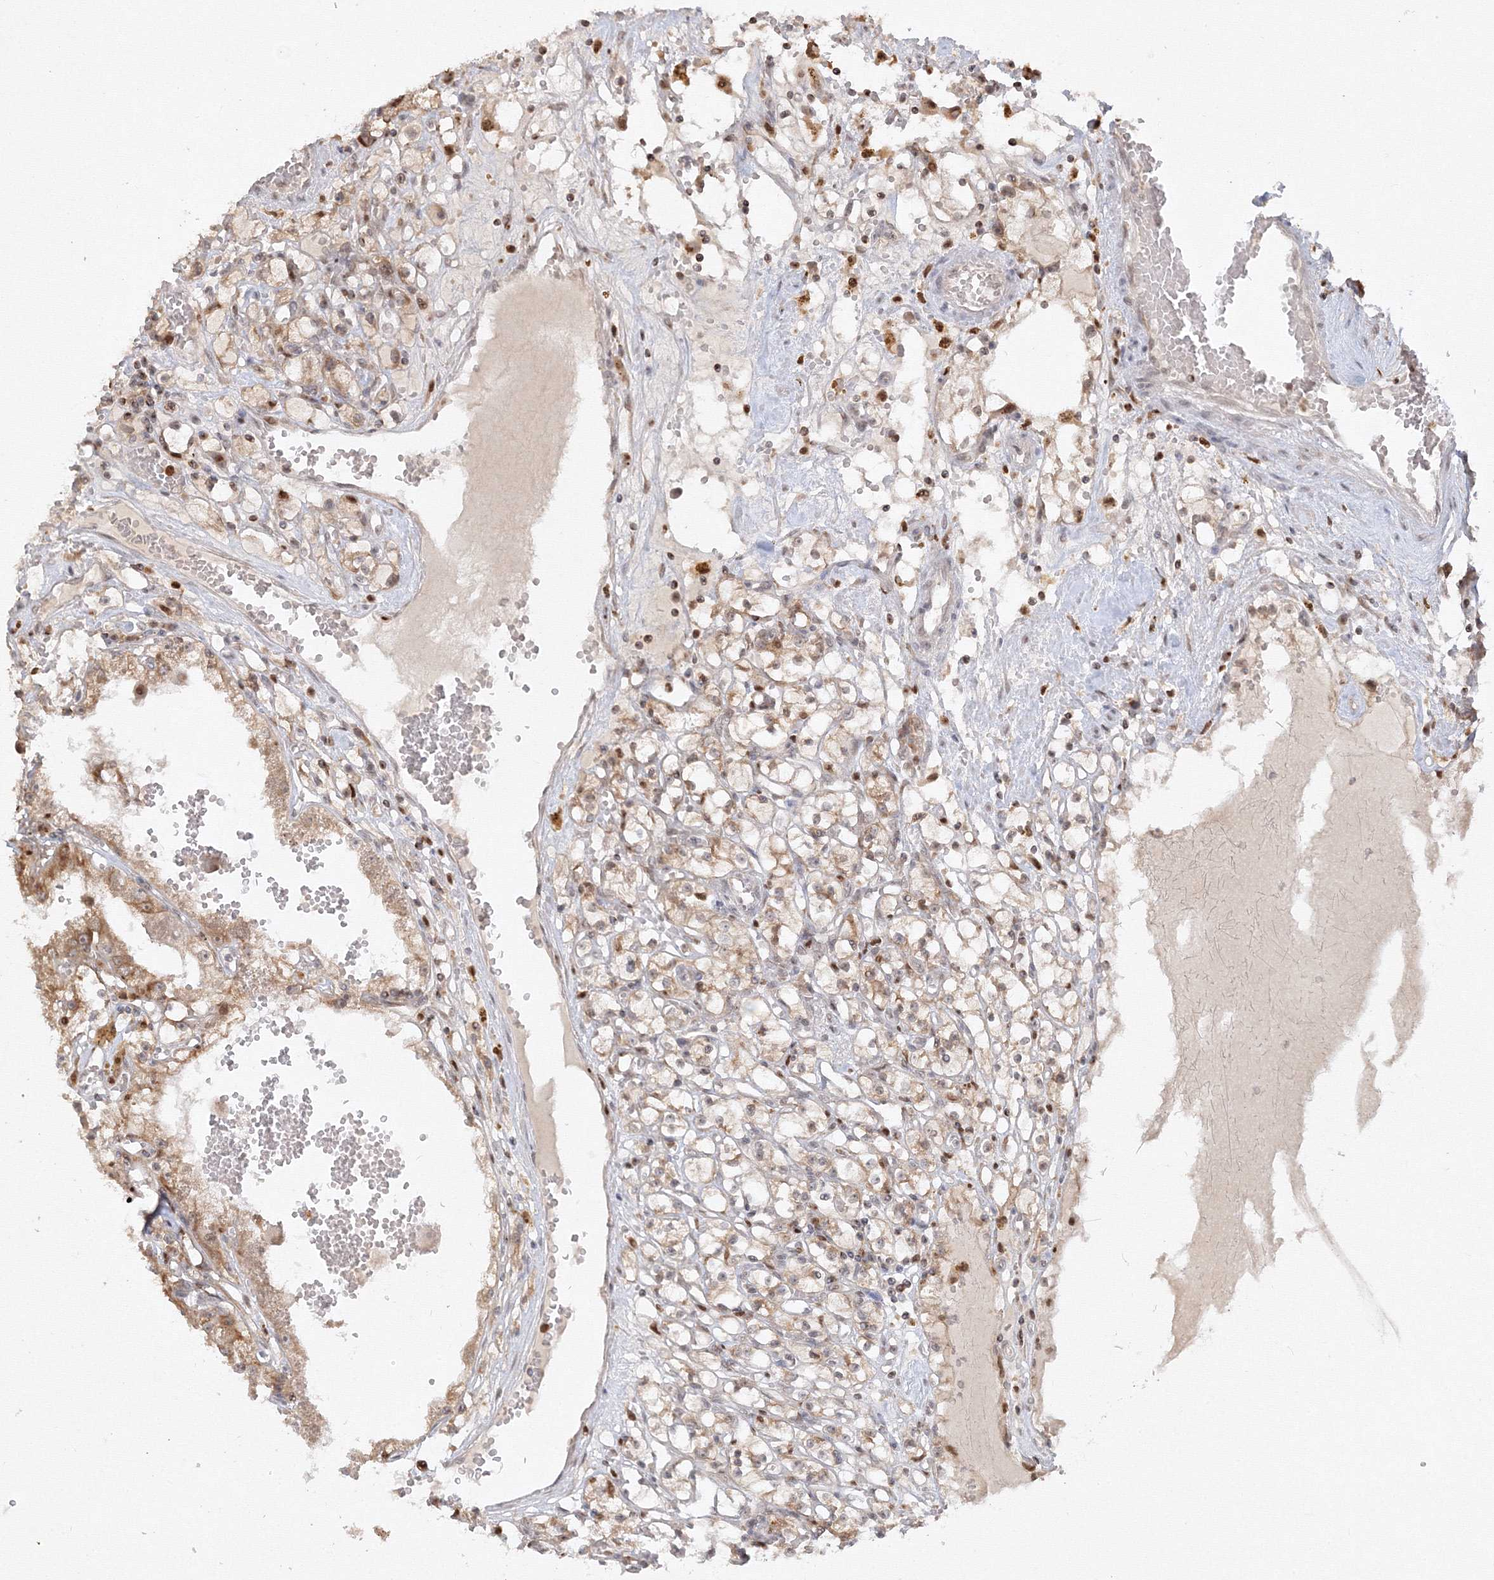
{"staining": {"intensity": "weak", "quantity": "<25%", "location": "cytoplasmic/membranous"}, "tissue": "renal cancer", "cell_type": "Tumor cells", "image_type": "cancer", "snomed": [{"axis": "morphology", "description": "Adenocarcinoma, NOS"}, {"axis": "topography", "description": "Kidney"}], "caption": "This is a photomicrograph of immunohistochemistry staining of renal cancer (adenocarcinoma), which shows no staining in tumor cells. The staining was performed using DAB to visualize the protein expression in brown, while the nuclei were stained in blue with hematoxylin (Magnification: 20x).", "gene": "TMEM50B", "patient": {"sex": "male", "age": 56}}